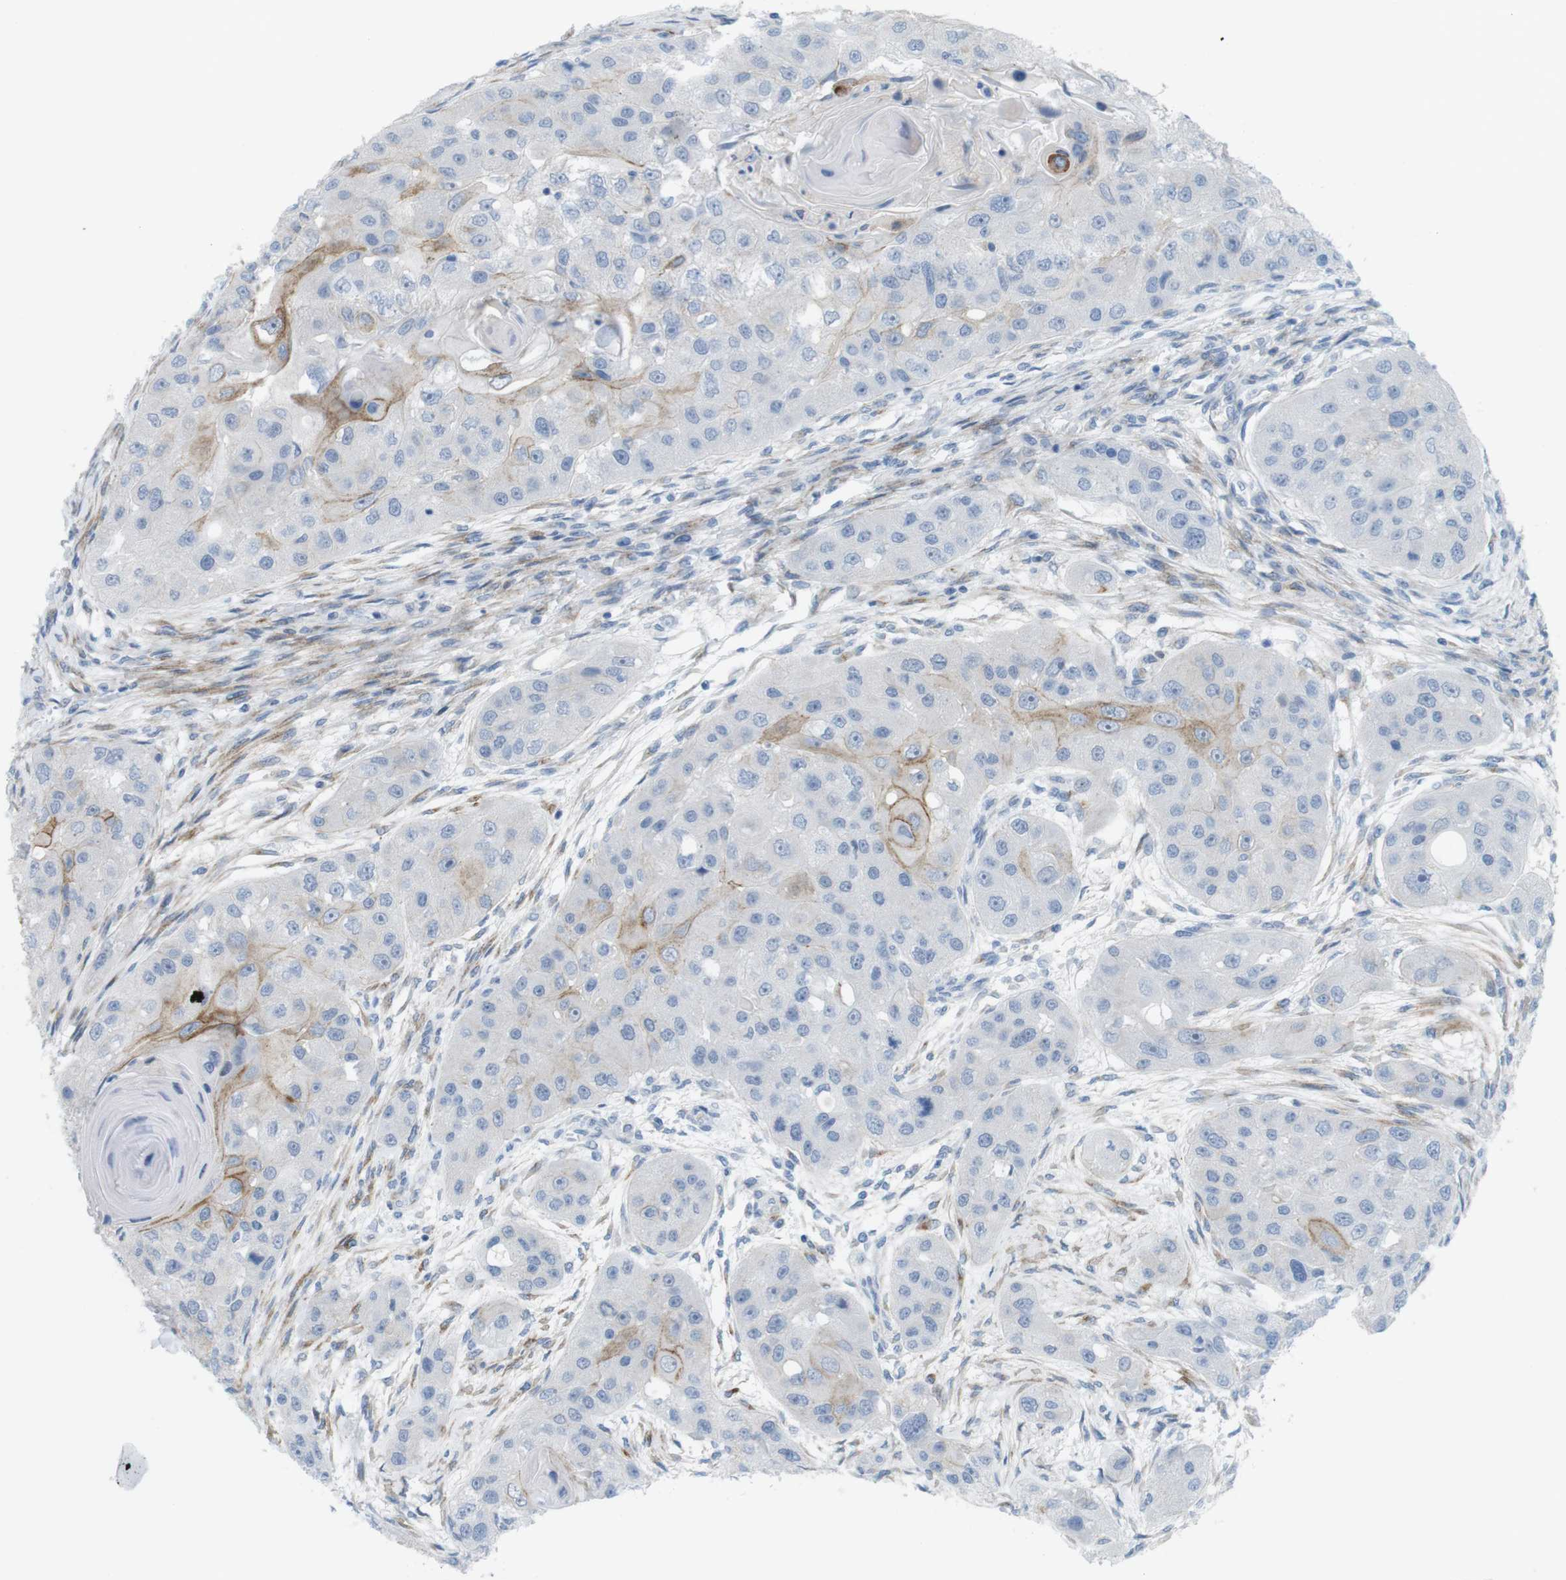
{"staining": {"intensity": "moderate", "quantity": "<25%", "location": "cytoplasmic/membranous"}, "tissue": "head and neck cancer", "cell_type": "Tumor cells", "image_type": "cancer", "snomed": [{"axis": "morphology", "description": "Normal tissue, NOS"}, {"axis": "morphology", "description": "Squamous cell carcinoma, NOS"}, {"axis": "topography", "description": "Skeletal muscle"}, {"axis": "topography", "description": "Head-Neck"}], "caption": "Immunohistochemical staining of human head and neck cancer (squamous cell carcinoma) displays low levels of moderate cytoplasmic/membranous protein staining in approximately <25% of tumor cells.", "gene": "MYH9", "patient": {"sex": "male", "age": 51}}